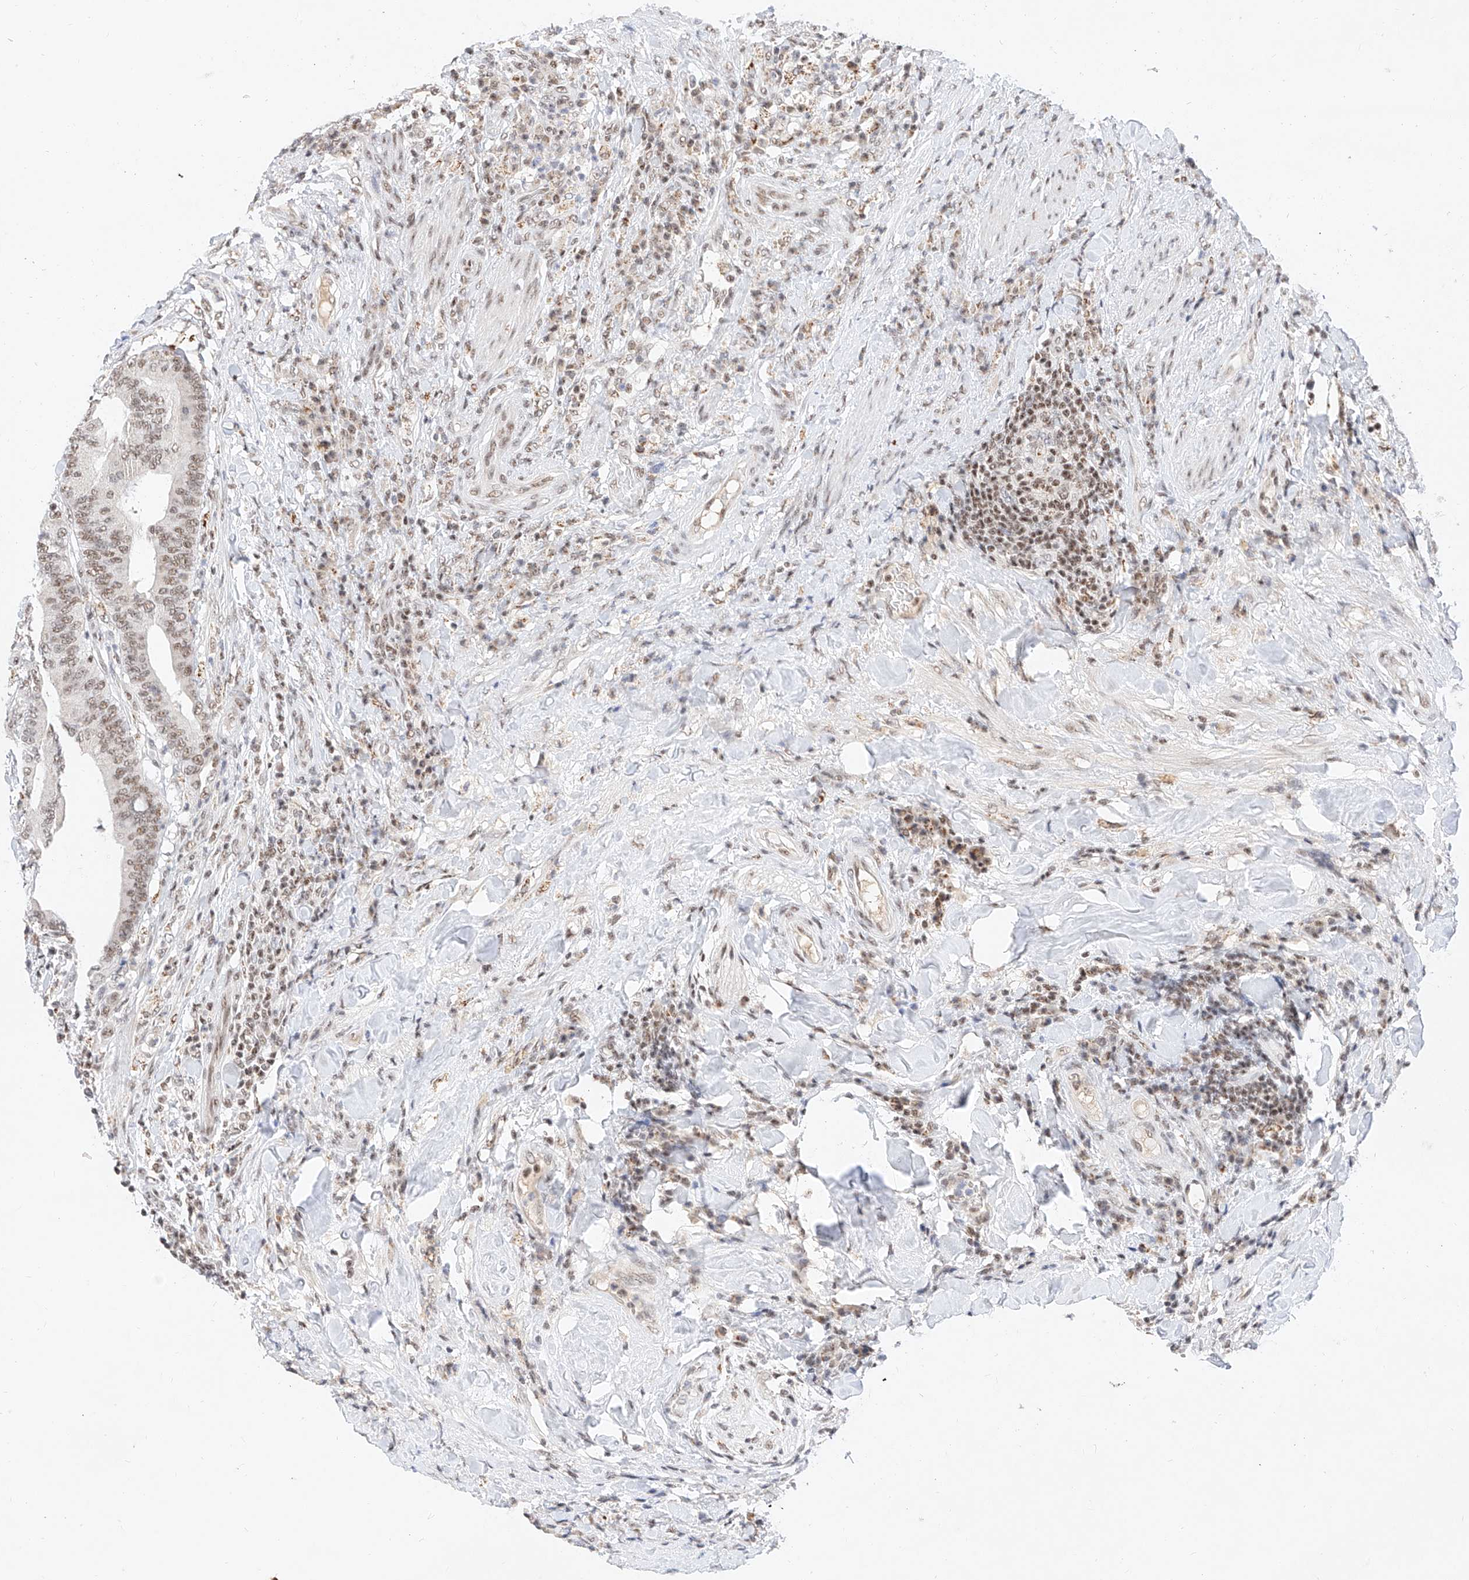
{"staining": {"intensity": "moderate", "quantity": ">75%", "location": "nuclear"}, "tissue": "colorectal cancer", "cell_type": "Tumor cells", "image_type": "cancer", "snomed": [{"axis": "morphology", "description": "Adenocarcinoma, NOS"}, {"axis": "topography", "description": "Colon"}], "caption": "Immunohistochemical staining of colorectal adenocarcinoma exhibits moderate nuclear protein staining in about >75% of tumor cells. The staining is performed using DAB (3,3'-diaminobenzidine) brown chromogen to label protein expression. The nuclei are counter-stained blue using hematoxylin.", "gene": "NRF1", "patient": {"sex": "female", "age": 66}}